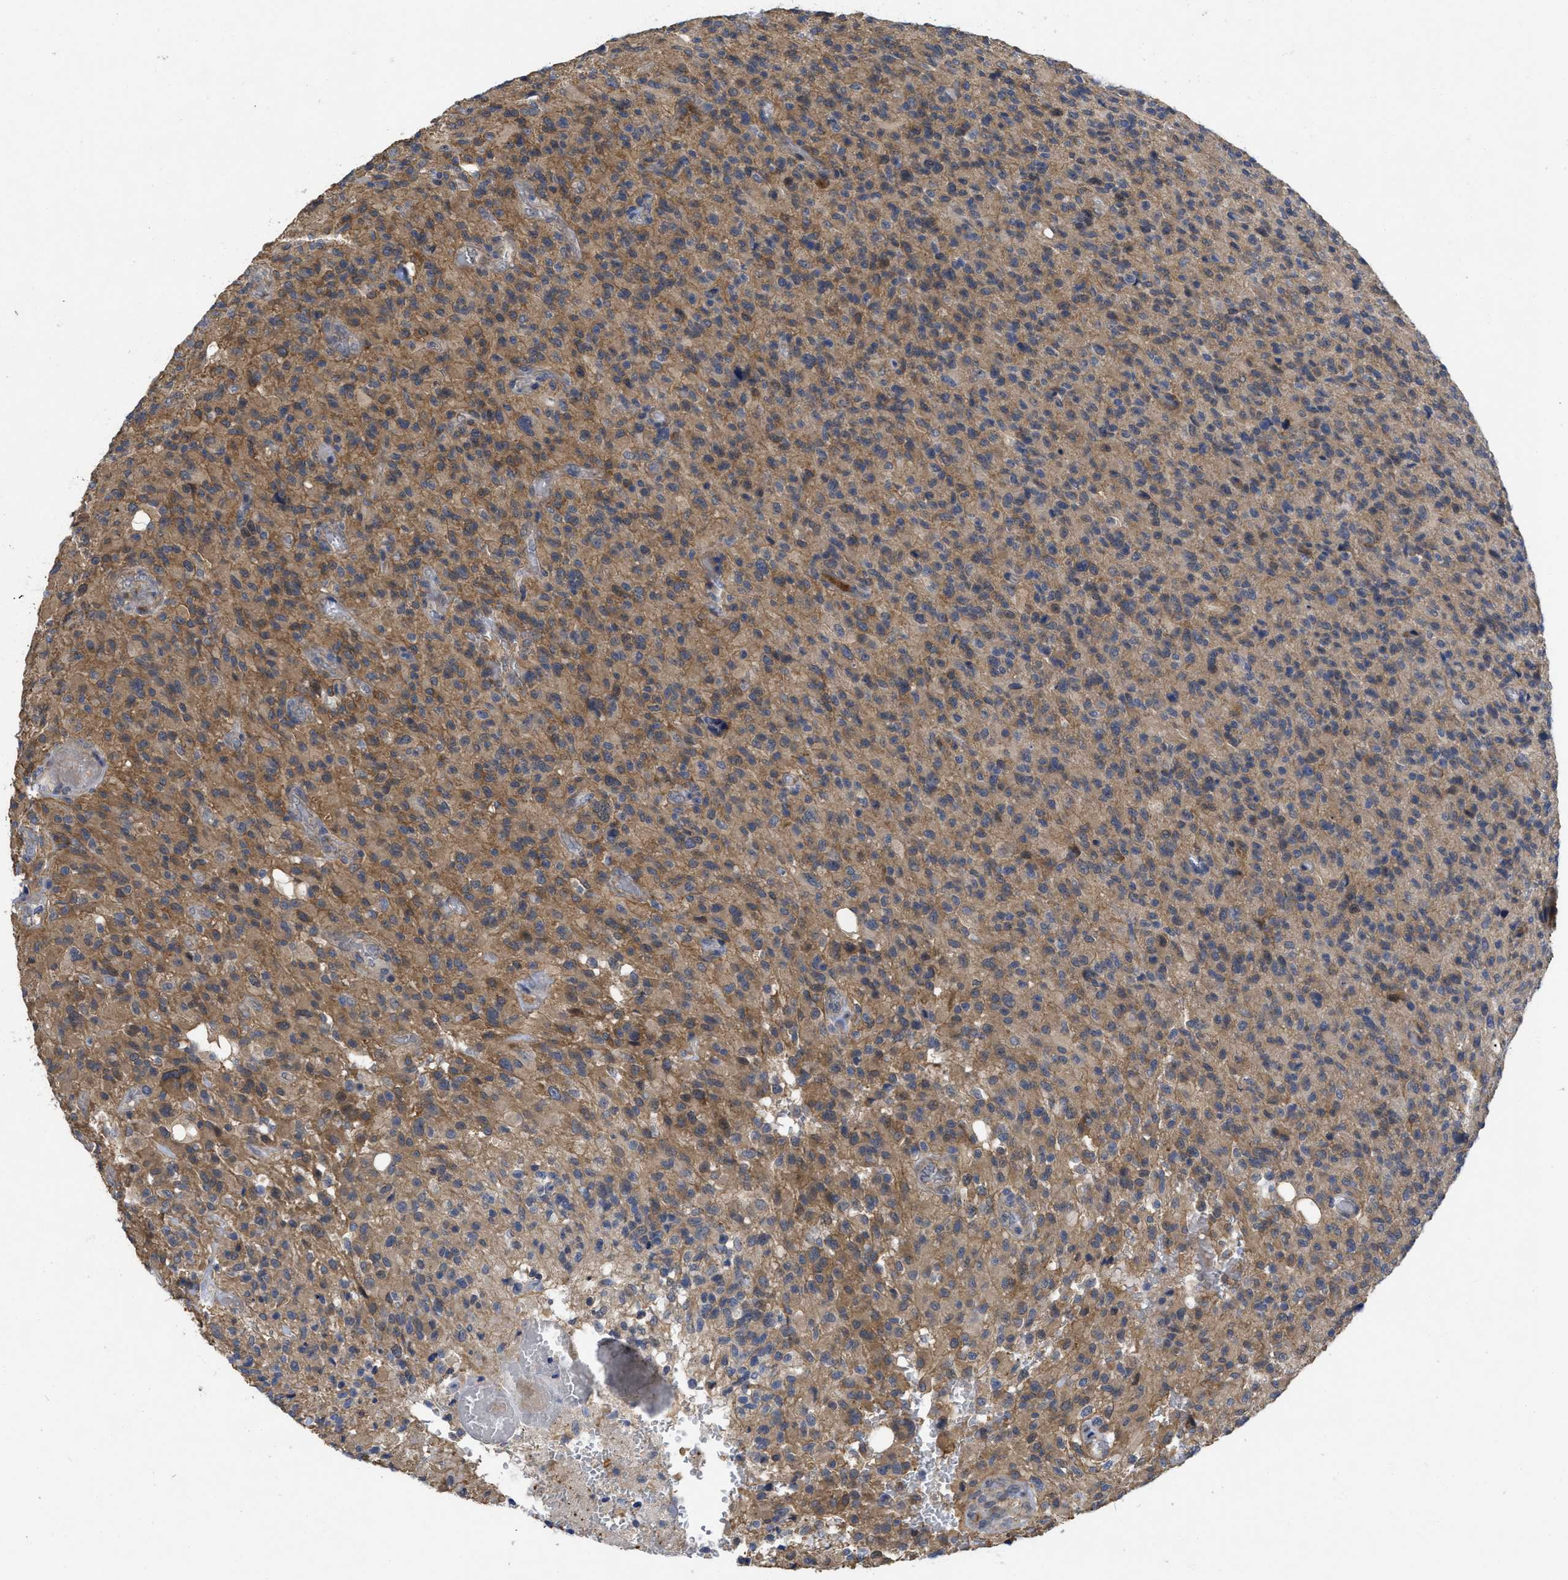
{"staining": {"intensity": "moderate", "quantity": ">75%", "location": "cytoplasmic/membranous"}, "tissue": "glioma", "cell_type": "Tumor cells", "image_type": "cancer", "snomed": [{"axis": "morphology", "description": "Glioma, malignant, High grade"}, {"axis": "topography", "description": "Brain"}], "caption": "This micrograph exhibits IHC staining of human glioma, with medium moderate cytoplasmic/membranous positivity in about >75% of tumor cells.", "gene": "ARHGEF26", "patient": {"sex": "male", "age": 71}}